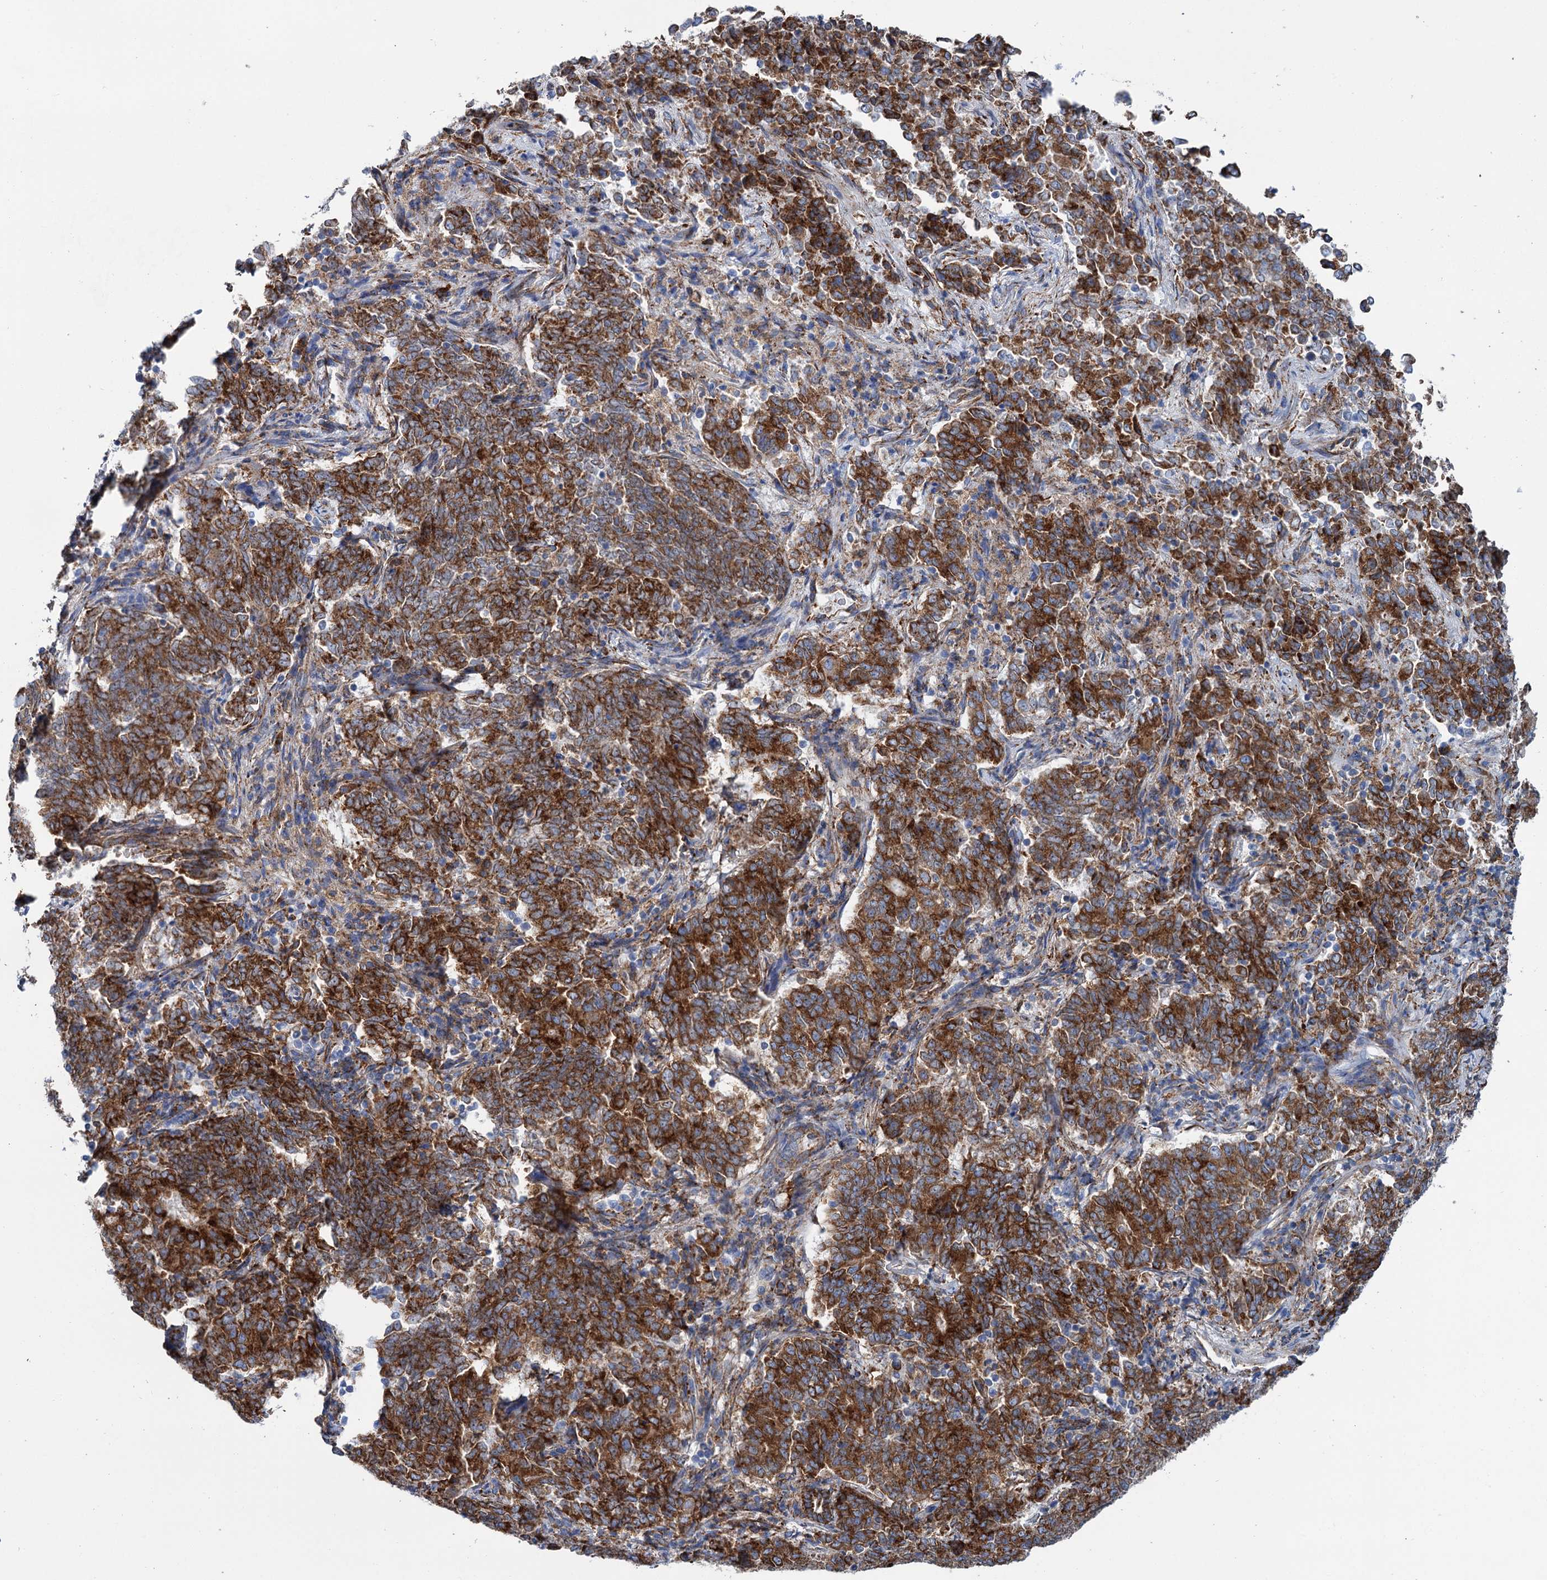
{"staining": {"intensity": "strong", "quantity": ">75%", "location": "cytoplasmic/membranous"}, "tissue": "endometrial cancer", "cell_type": "Tumor cells", "image_type": "cancer", "snomed": [{"axis": "morphology", "description": "Adenocarcinoma, NOS"}, {"axis": "topography", "description": "Endometrium"}], "caption": "Adenocarcinoma (endometrial) stained with immunohistochemistry reveals strong cytoplasmic/membranous expression in about >75% of tumor cells. Immunohistochemistry (ihc) stains the protein of interest in brown and the nuclei are stained blue.", "gene": "SHE", "patient": {"sex": "female", "age": 80}}